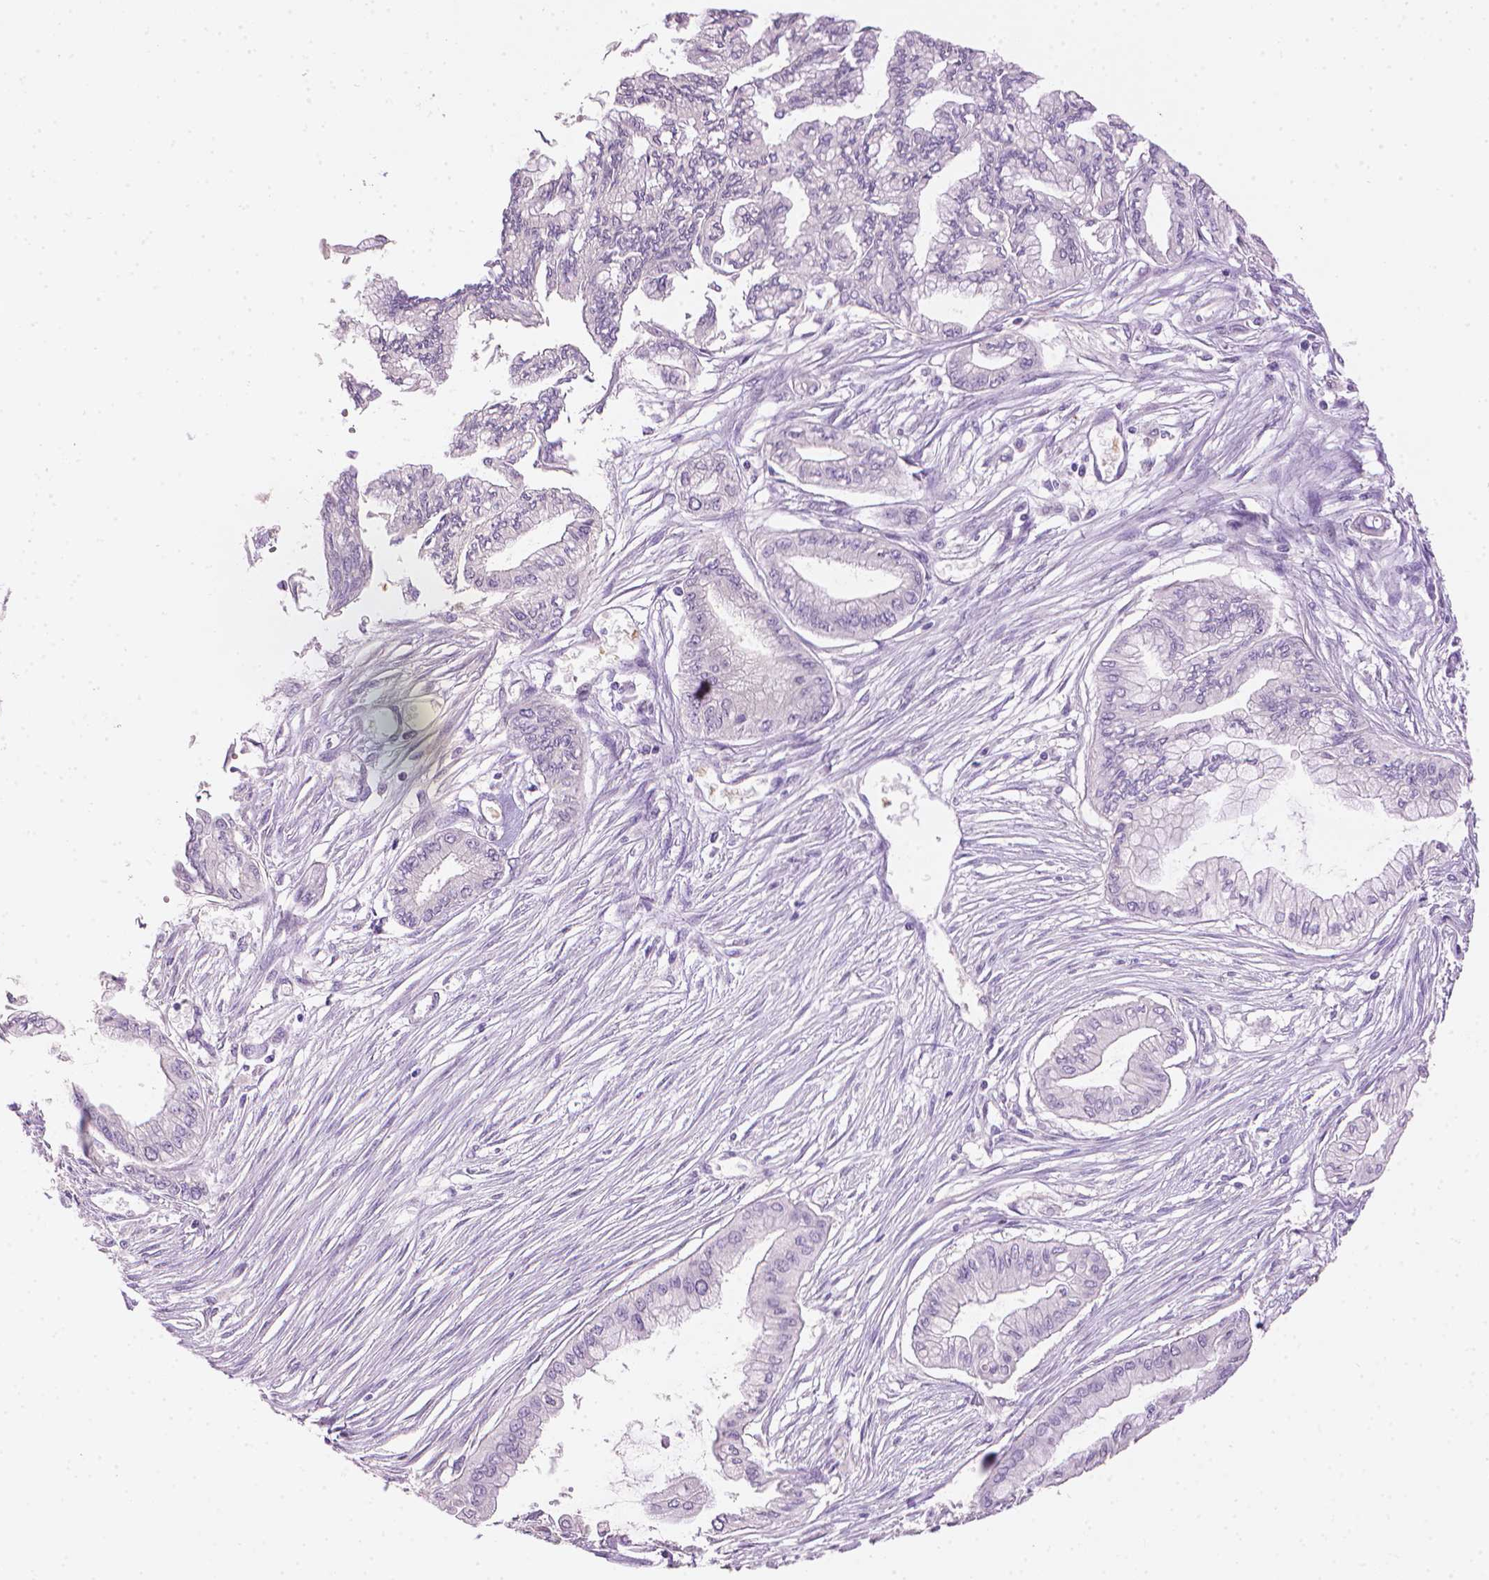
{"staining": {"intensity": "negative", "quantity": "none", "location": "none"}, "tissue": "pancreatic cancer", "cell_type": "Tumor cells", "image_type": "cancer", "snomed": [{"axis": "morphology", "description": "Adenocarcinoma, NOS"}, {"axis": "topography", "description": "Pancreas"}], "caption": "Histopathology image shows no protein staining in tumor cells of pancreatic cancer tissue.", "gene": "MLANA", "patient": {"sex": "female", "age": 68}}